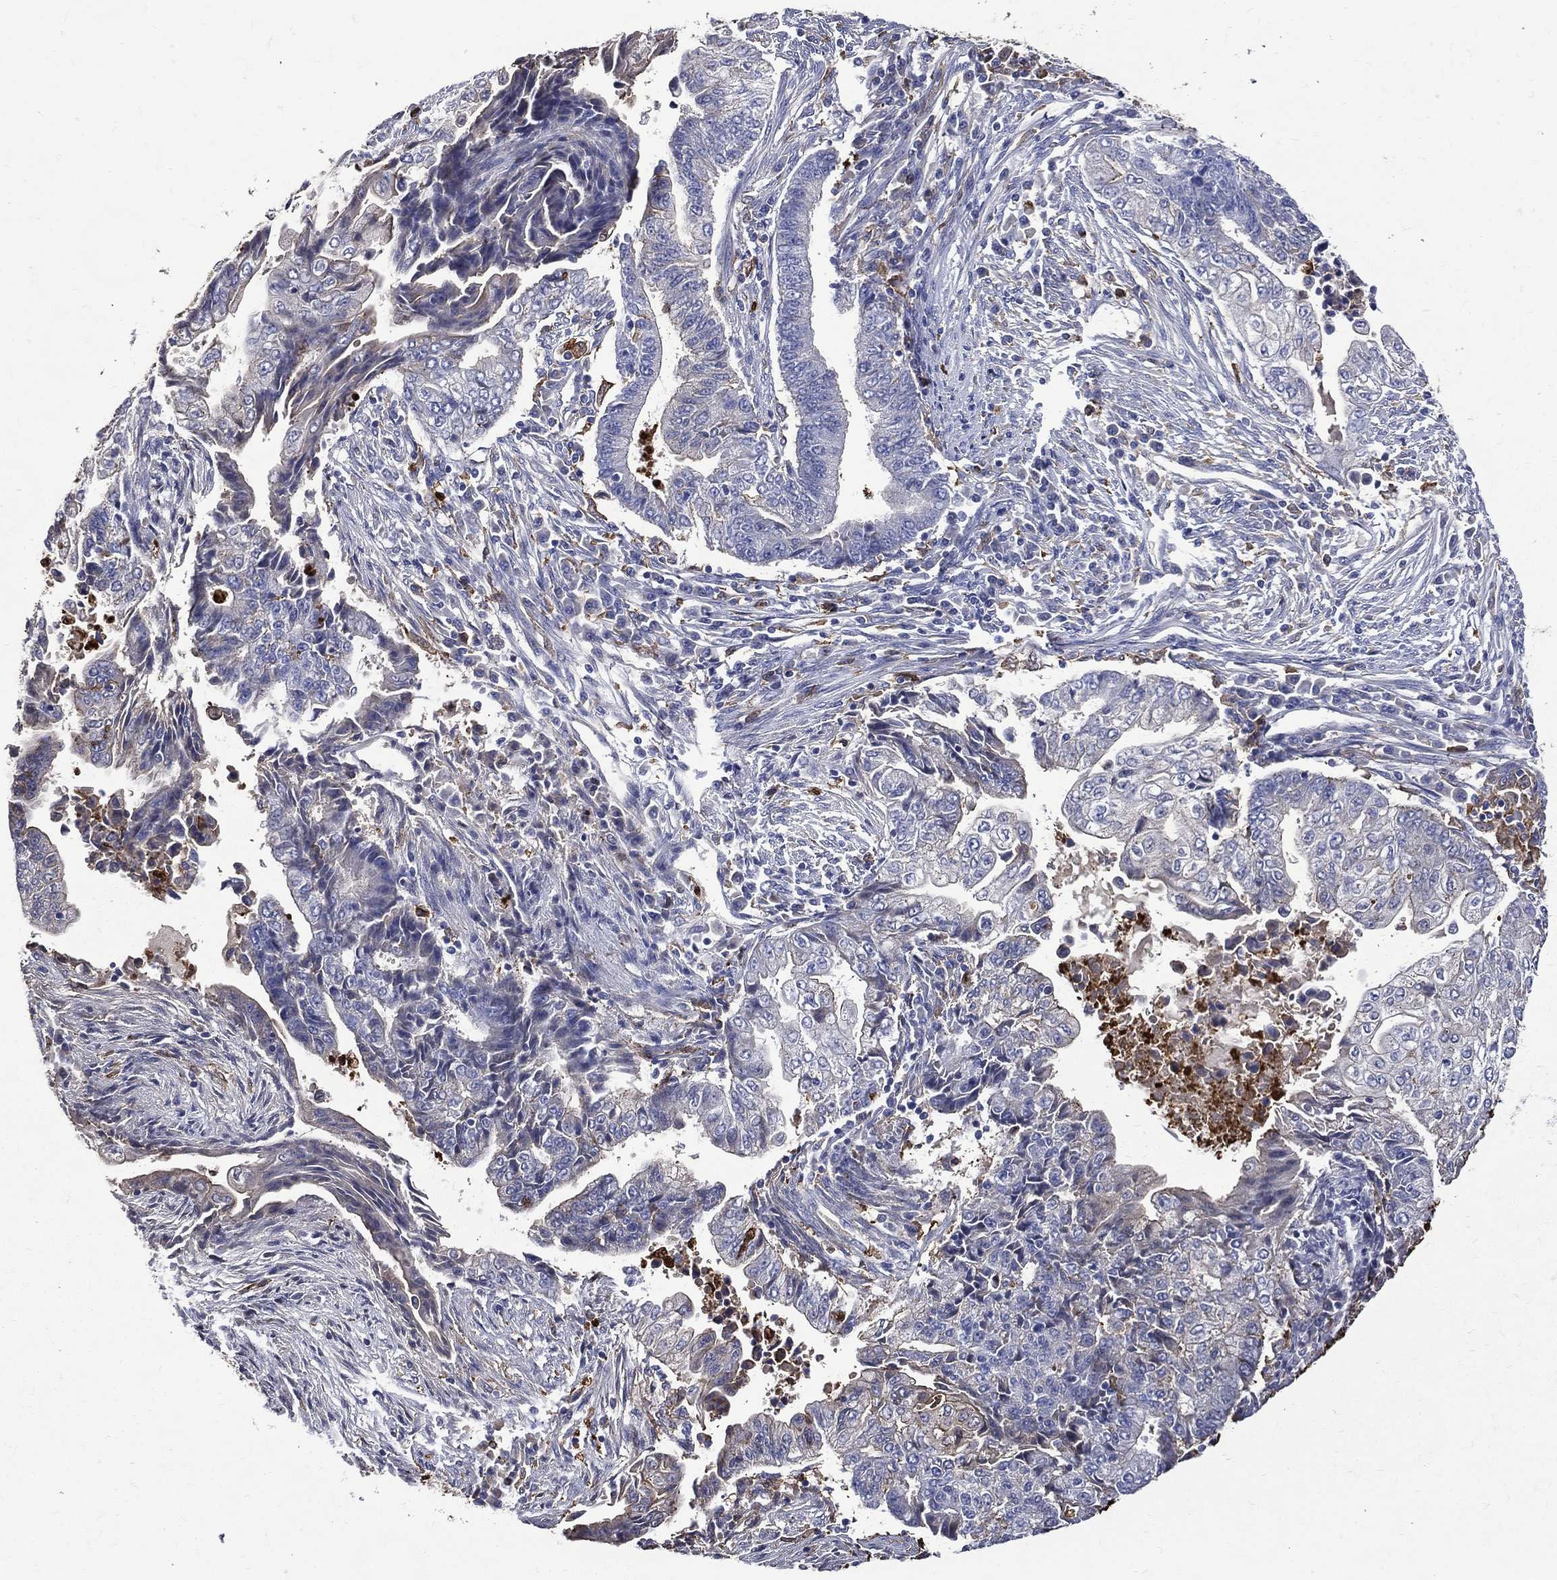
{"staining": {"intensity": "negative", "quantity": "none", "location": "none"}, "tissue": "endometrial cancer", "cell_type": "Tumor cells", "image_type": "cancer", "snomed": [{"axis": "morphology", "description": "Adenocarcinoma, NOS"}, {"axis": "topography", "description": "Uterus"}, {"axis": "topography", "description": "Endometrium"}], "caption": "DAB immunohistochemical staining of adenocarcinoma (endometrial) exhibits no significant staining in tumor cells.", "gene": "GPR171", "patient": {"sex": "female", "age": 54}}